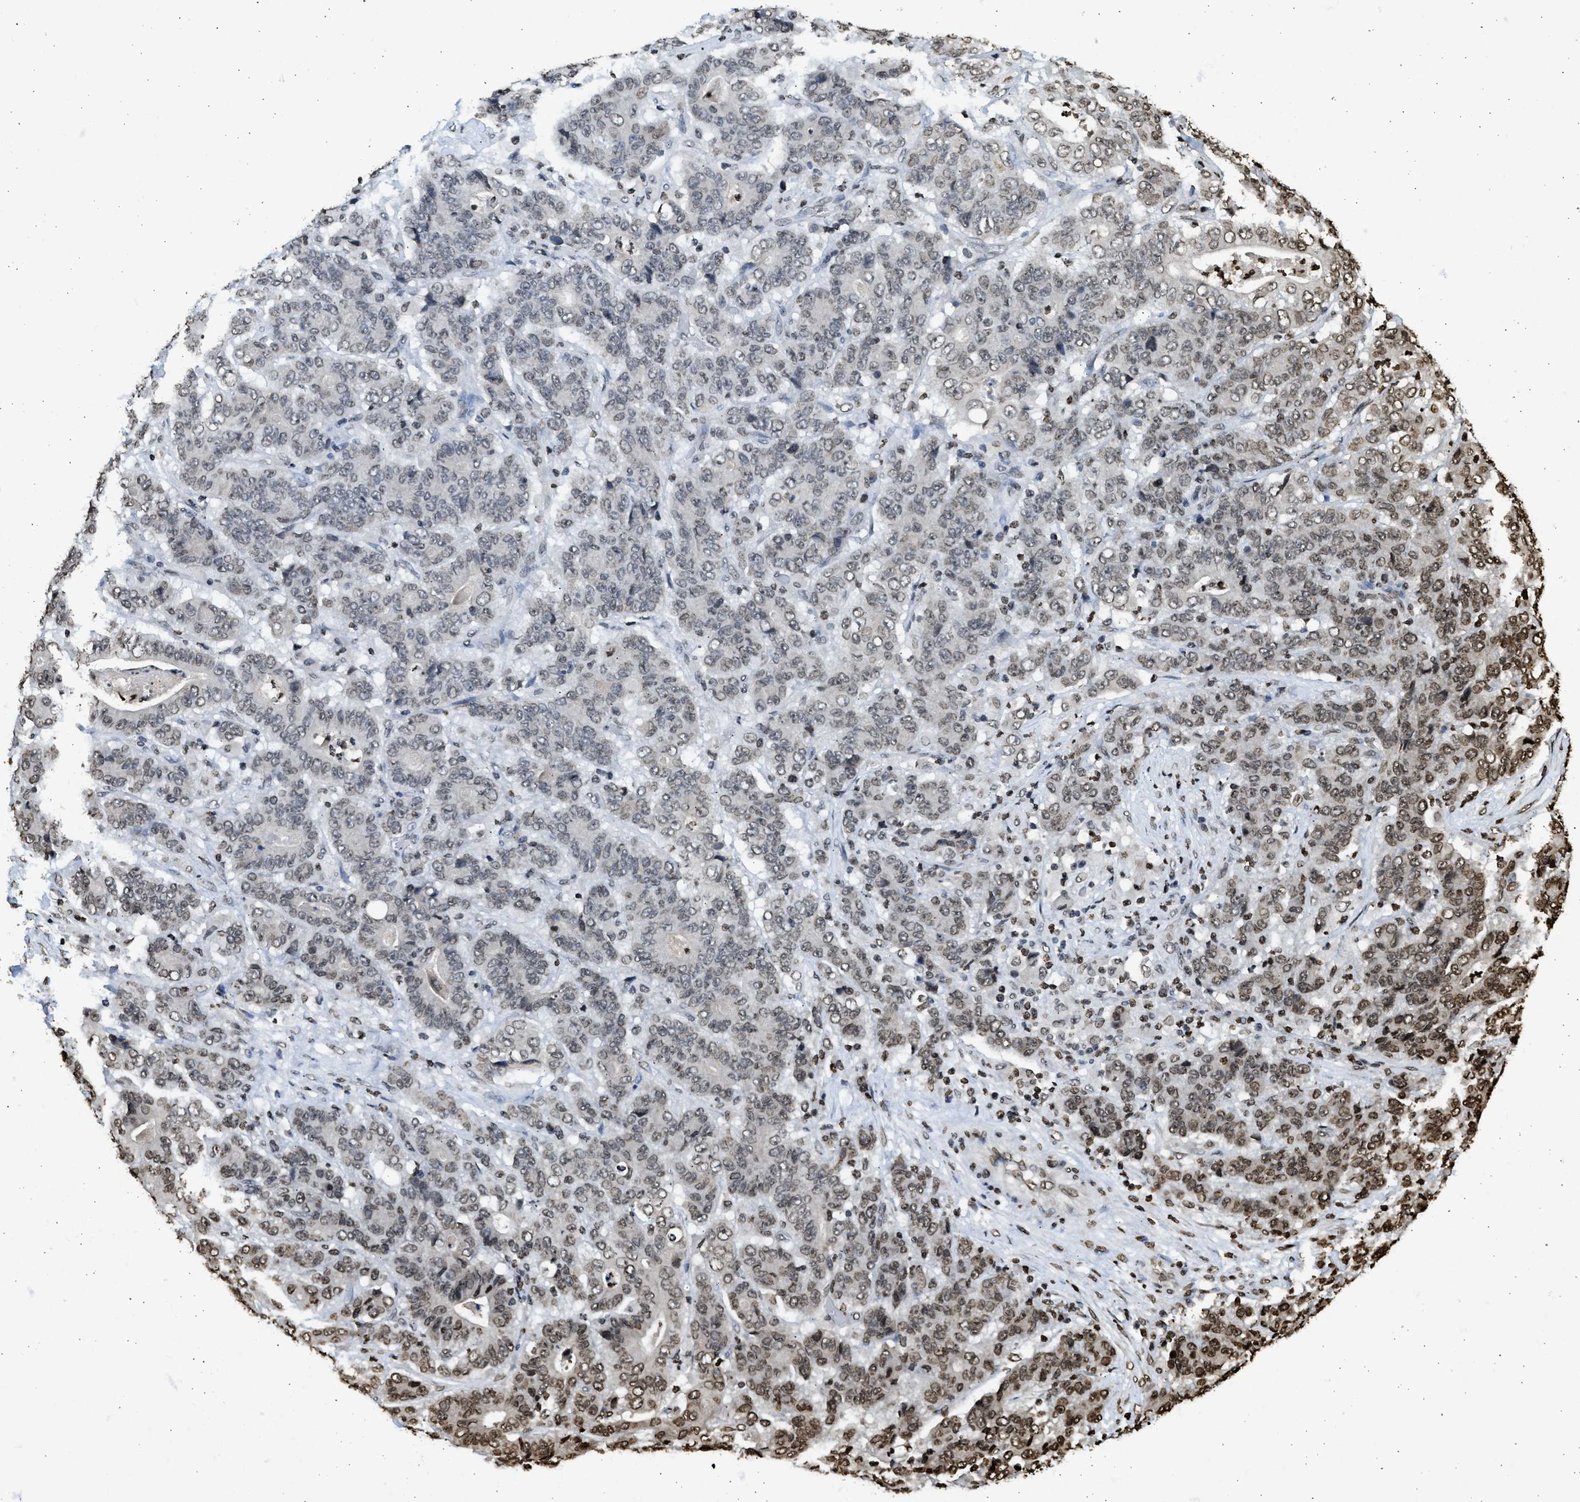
{"staining": {"intensity": "weak", "quantity": "25%-75%", "location": "nuclear"}, "tissue": "stomach cancer", "cell_type": "Tumor cells", "image_type": "cancer", "snomed": [{"axis": "morphology", "description": "Adenocarcinoma, NOS"}, {"axis": "topography", "description": "Stomach"}], "caption": "IHC of human stomach cancer (adenocarcinoma) demonstrates low levels of weak nuclear expression in about 25%-75% of tumor cells.", "gene": "RRAGC", "patient": {"sex": "female", "age": 73}}